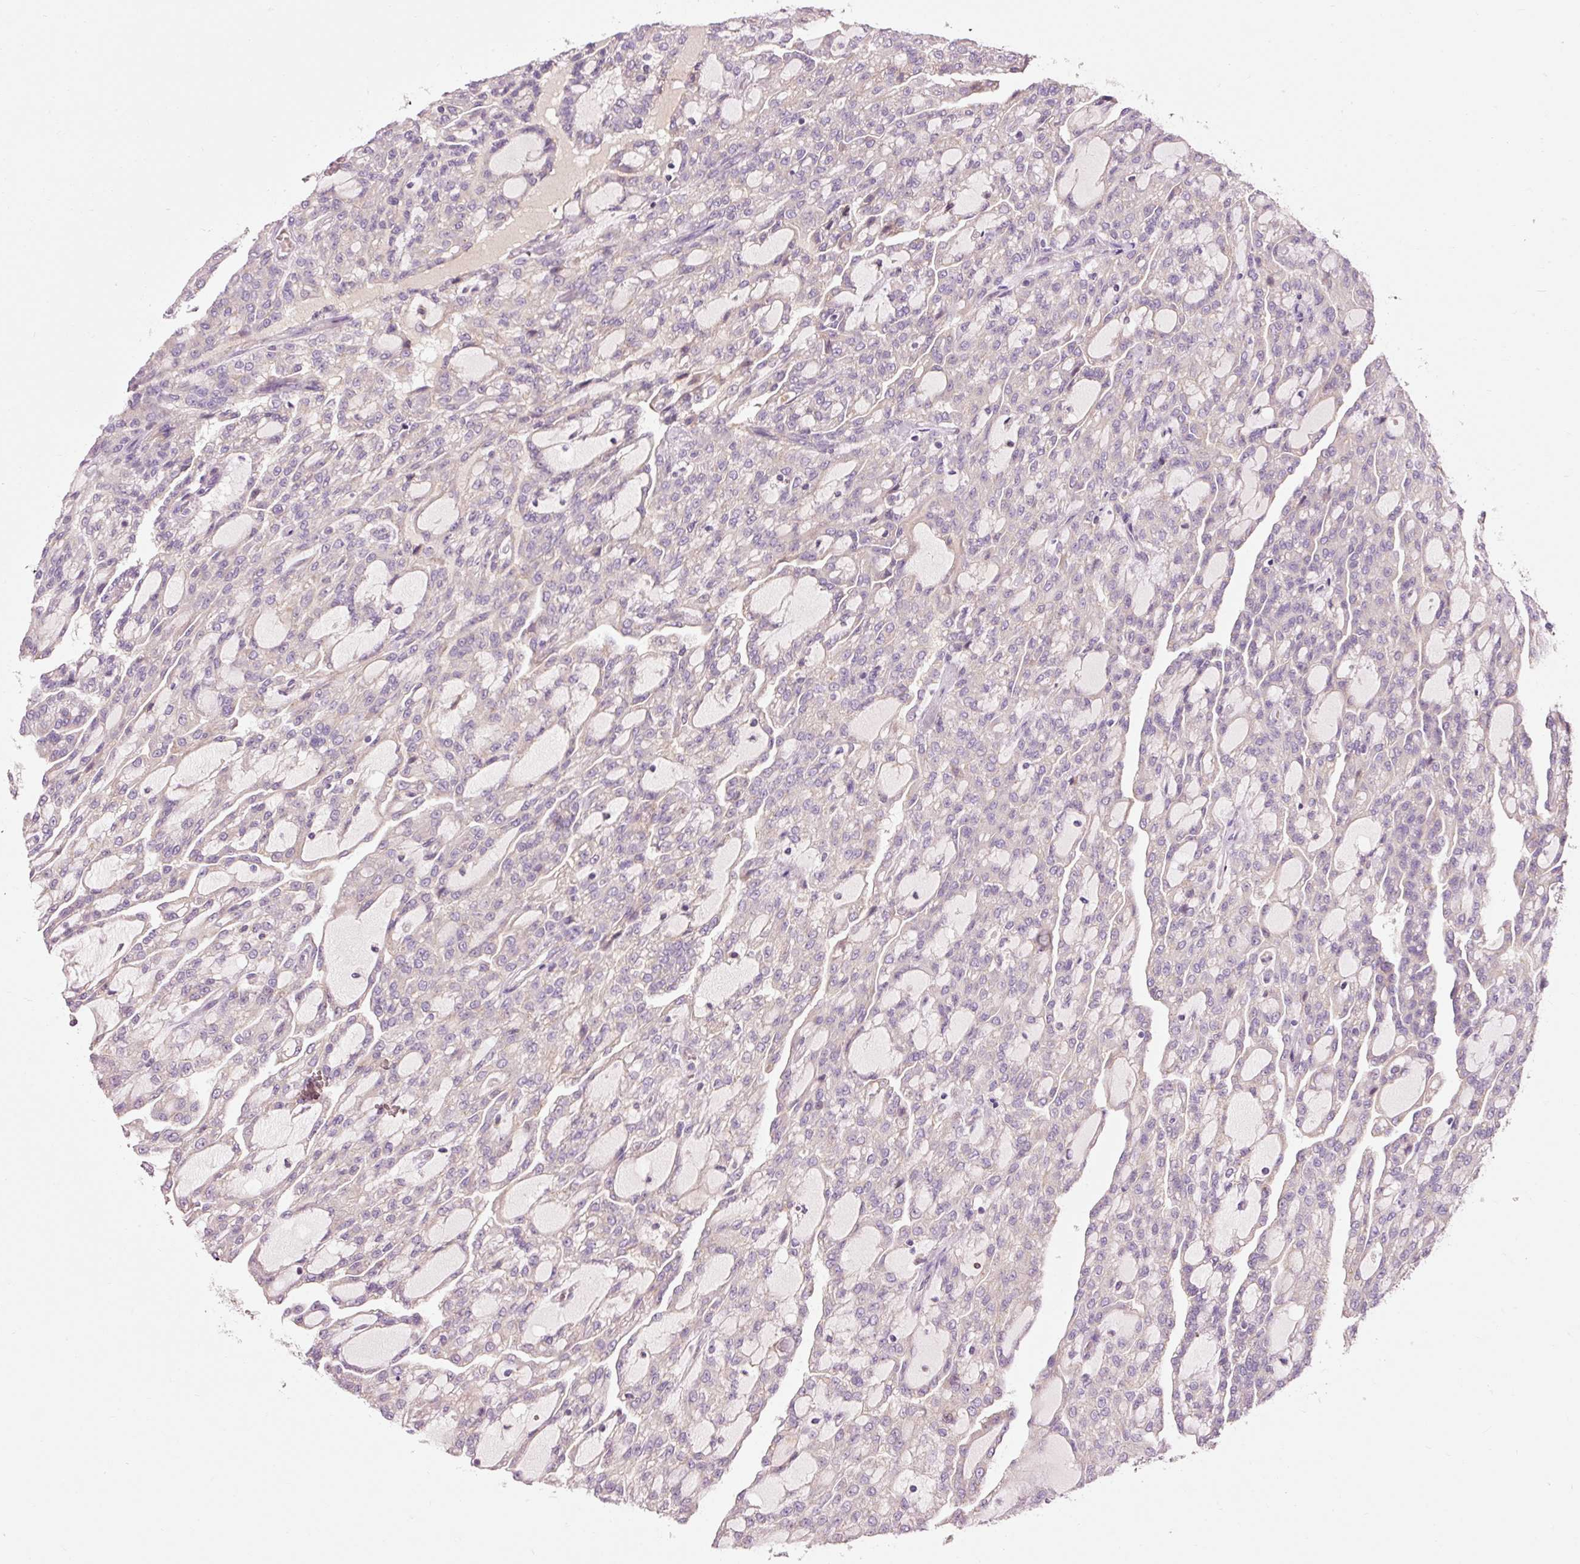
{"staining": {"intensity": "negative", "quantity": "none", "location": "none"}, "tissue": "renal cancer", "cell_type": "Tumor cells", "image_type": "cancer", "snomed": [{"axis": "morphology", "description": "Adenocarcinoma, NOS"}, {"axis": "topography", "description": "Kidney"}], "caption": "Renal adenocarcinoma was stained to show a protein in brown. There is no significant positivity in tumor cells.", "gene": "NAPA", "patient": {"sex": "male", "age": 63}}